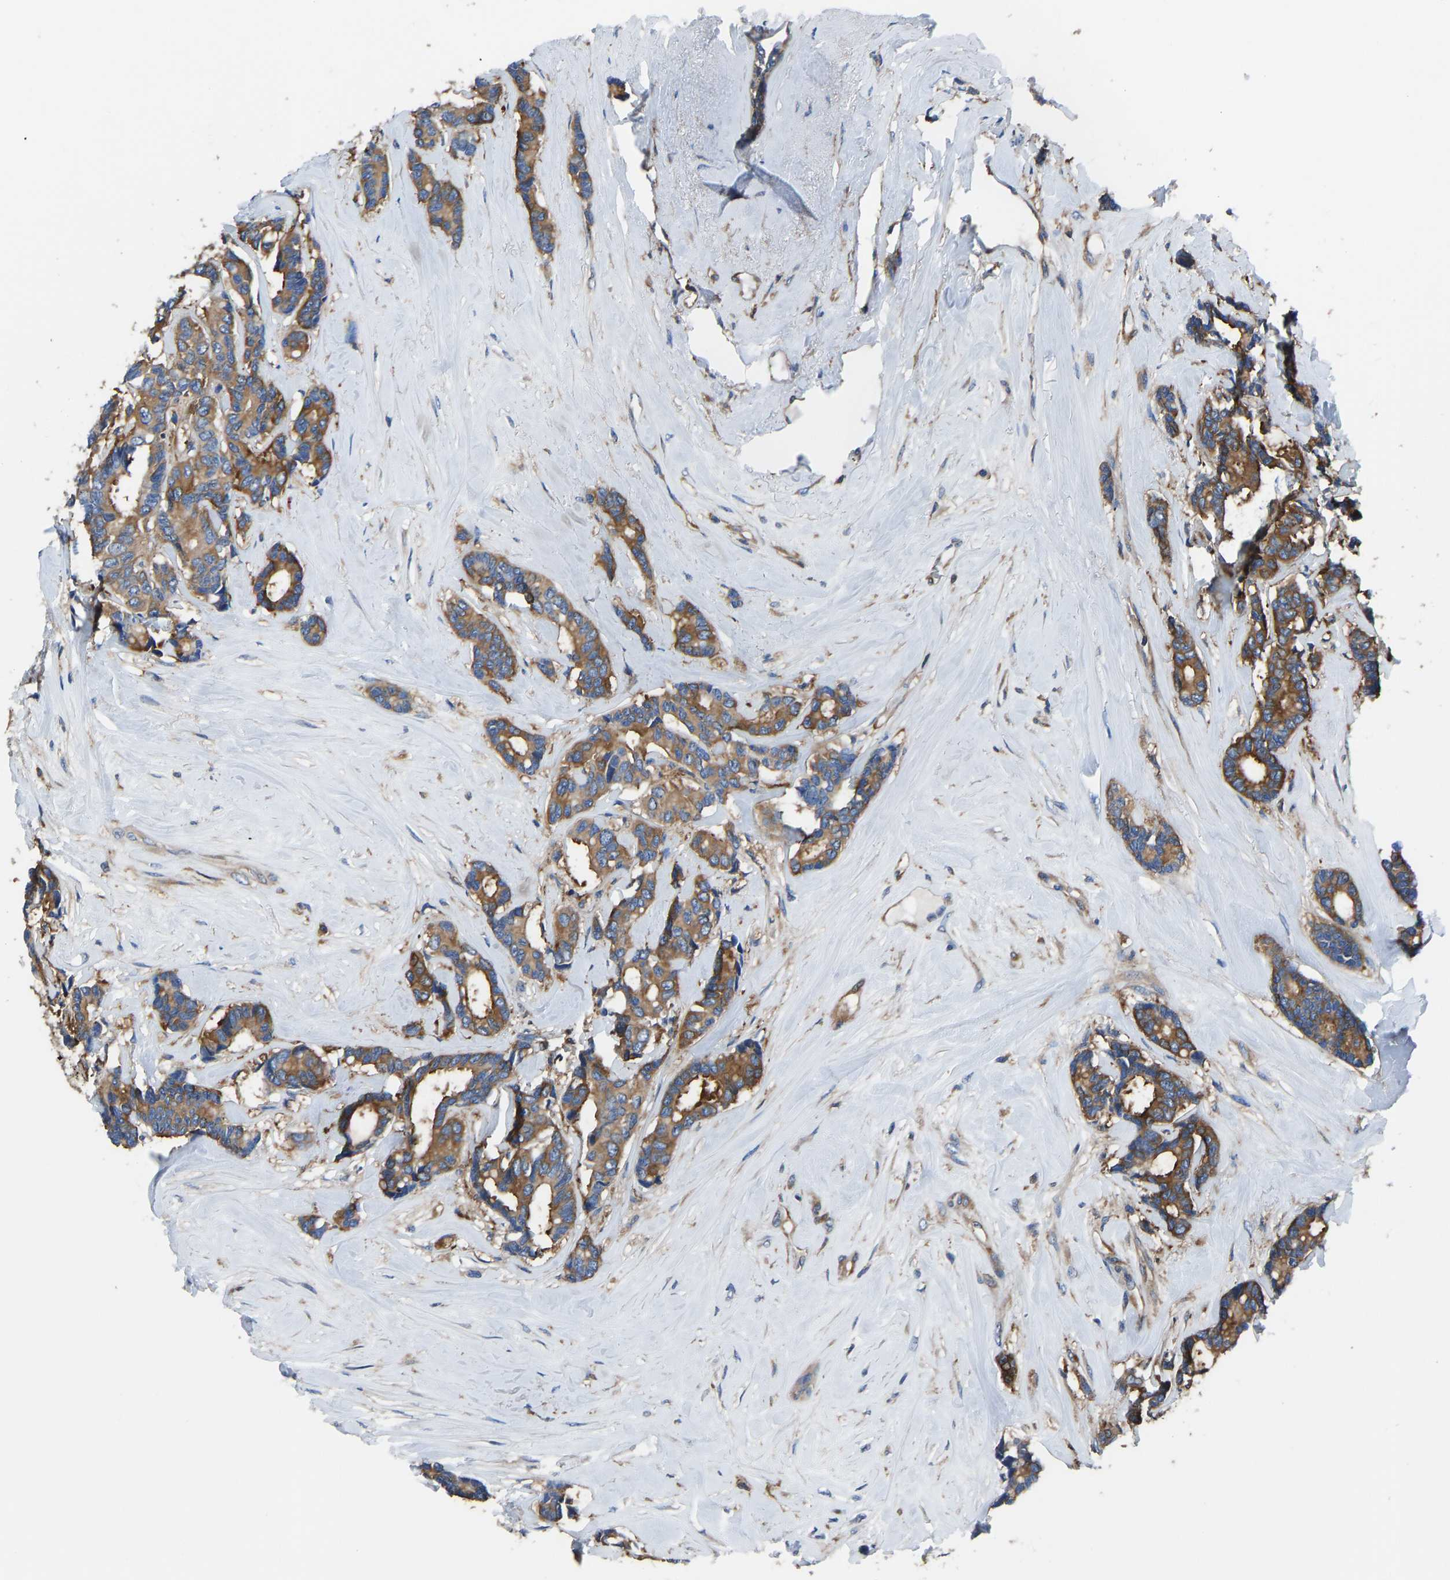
{"staining": {"intensity": "moderate", "quantity": ">75%", "location": "cytoplasmic/membranous"}, "tissue": "breast cancer", "cell_type": "Tumor cells", "image_type": "cancer", "snomed": [{"axis": "morphology", "description": "Duct carcinoma"}, {"axis": "topography", "description": "Breast"}], "caption": "Immunohistochemical staining of breast cancer (invasive ductal carcinoma) demonstrates medium levels of moderate cytoplasmic/membranous expression in about >75% of tumor cells.", "gene": "PRKAR1A", "patient": {"sex": "female", "age": 87}}